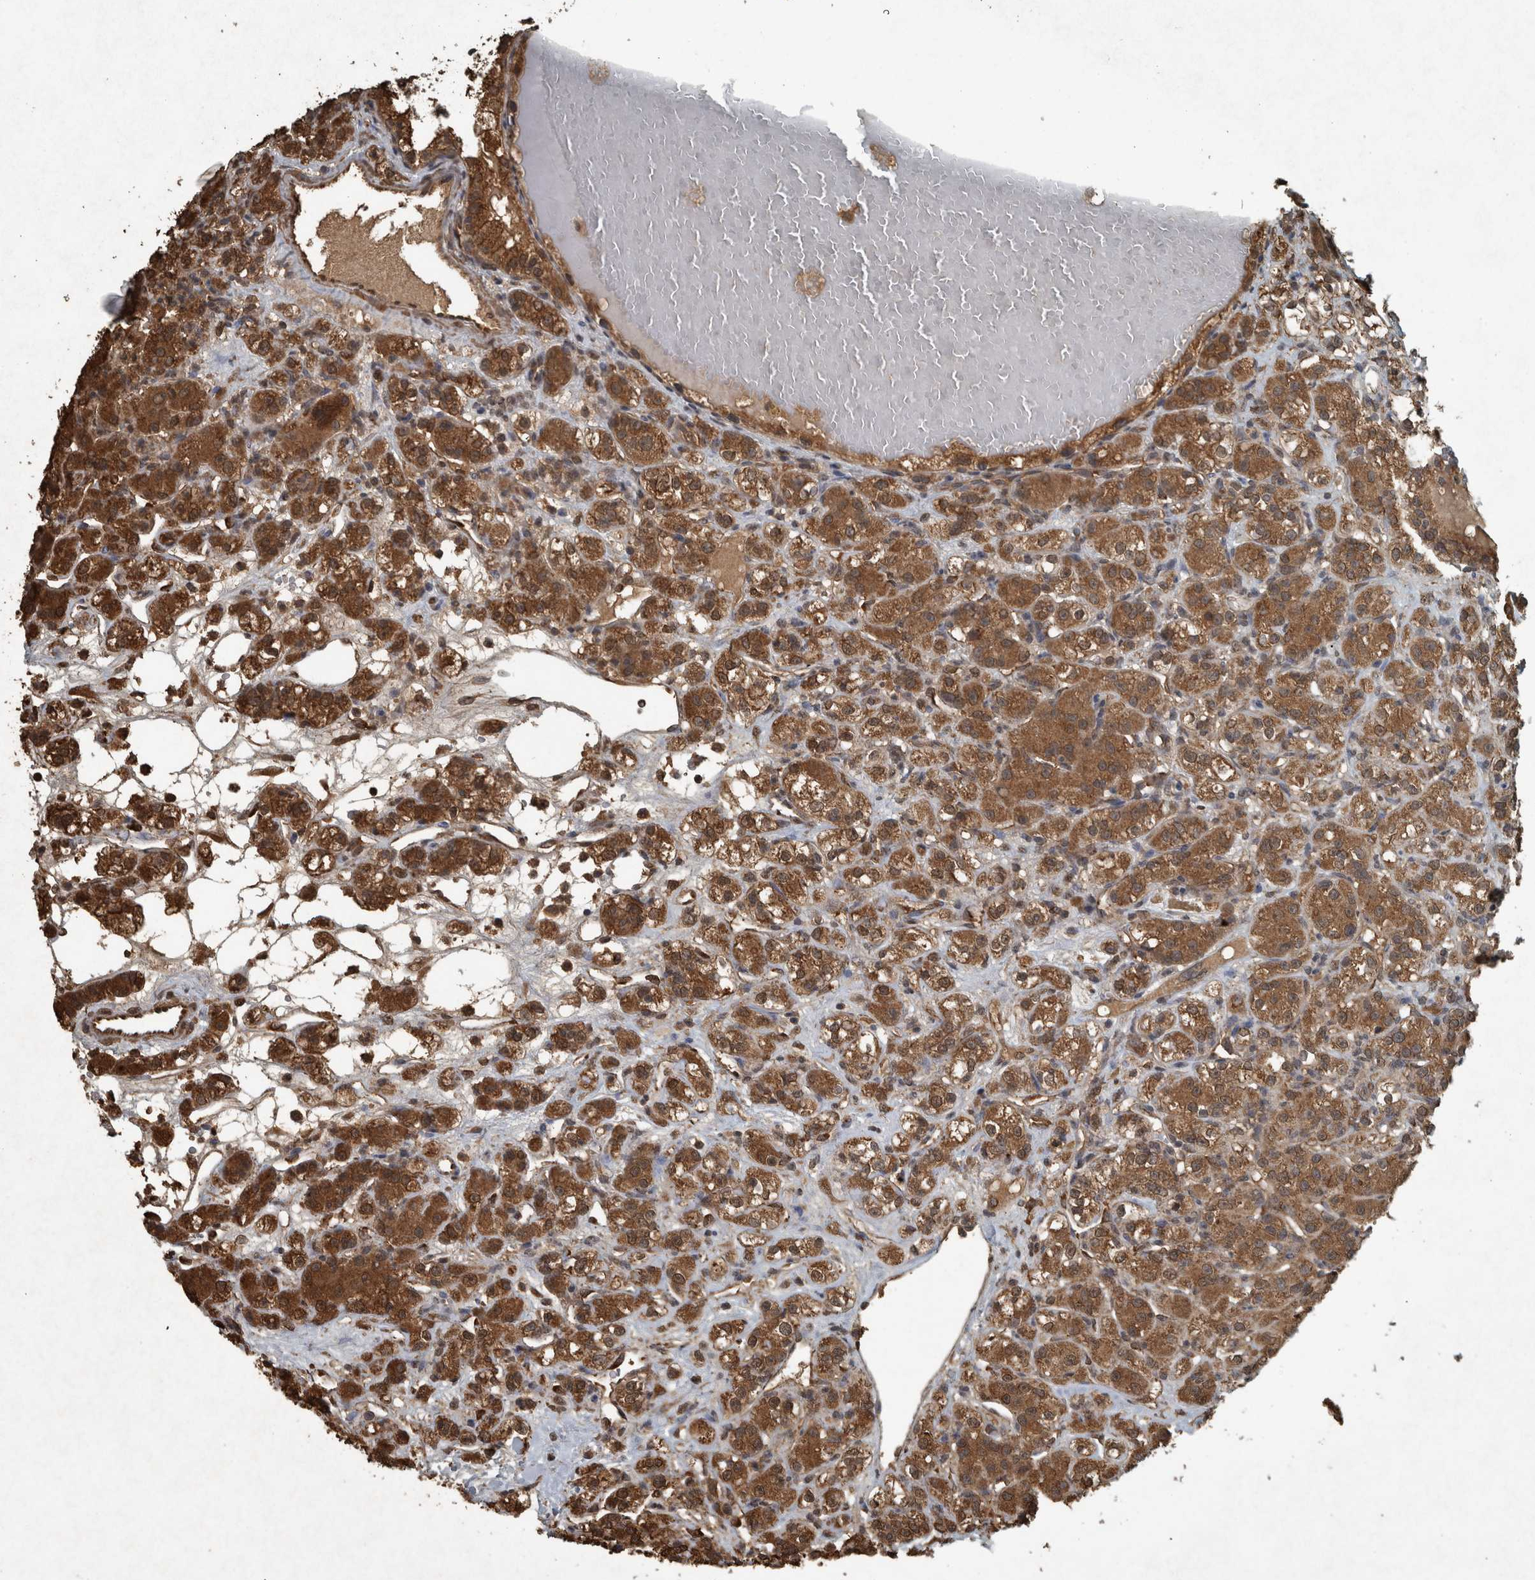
{"staining": {"intensity": "strong", "quantity": ">75%", "location": "cytoplasmic/membranous"}, "tissue": "renal cancer", "cell_type": "Tumor cells", "image_type": "cancer", "snomed": [{"axis": "morphology", "description": "Normal tissue, NOS"}, {"axis": "morphology", "description": "Adenocarcinoma, NOS"}, {"axis": "topography", "description": "Kidney"}], "caption": "Renal adenocarcinoma stained with a brown dye reveals strong cytoplasmic/membranous positive staining in approximately >75% of tumor cells.", "gene": "ARHGEF12", "patient": {"sex": "male", "age": 61}}